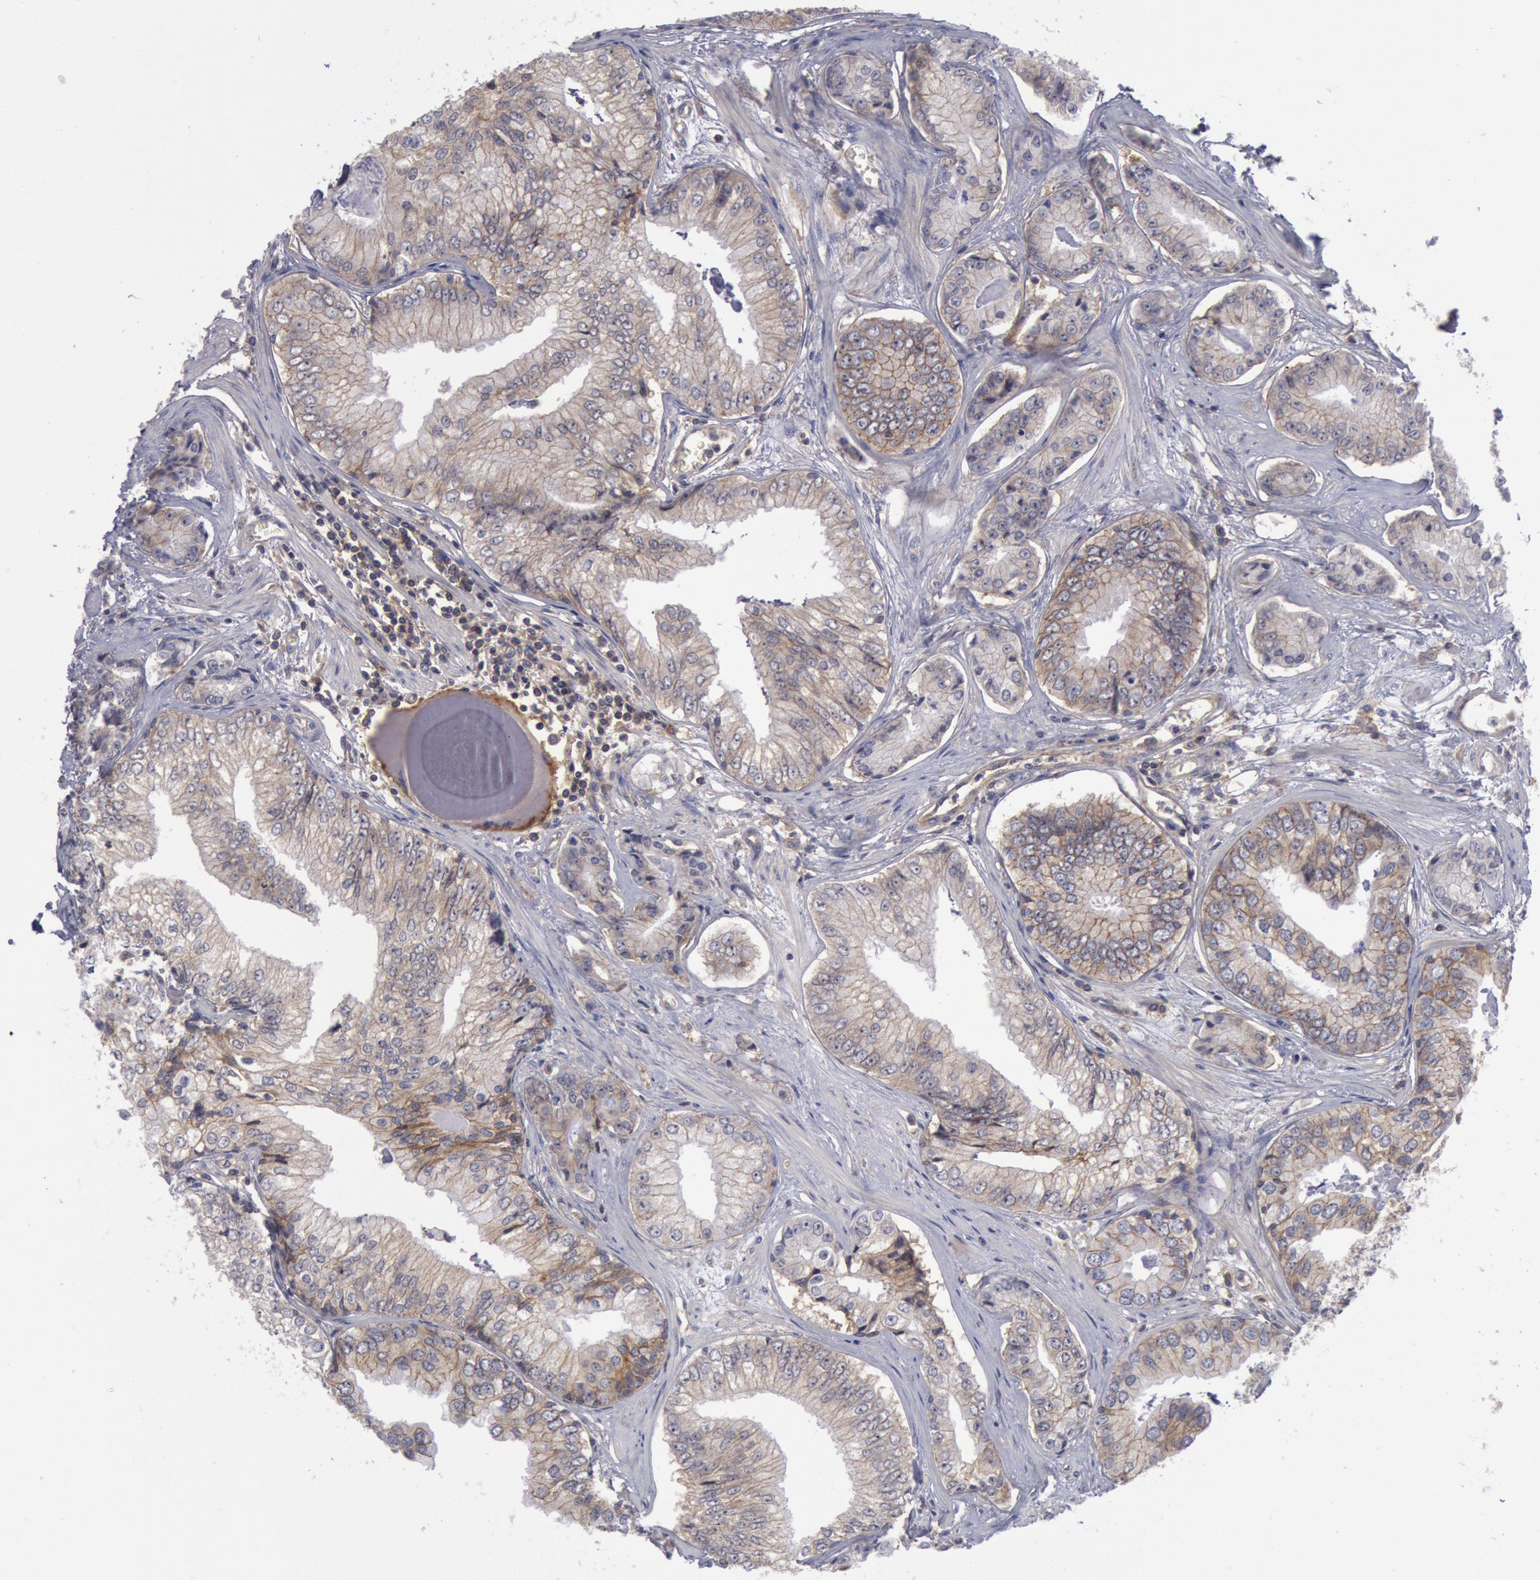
{"staining": {"intensity": "weak", "quantity": ">75%", "location": "cytoplasmic/membranous"}, "tissue": "prostate cancer", "cell_type": "Tumor cells", "image_type": "cancer", "snomed": [{"axis": "morphology", "description": "Adenocarcinoma, High grade"}, {"axis": "topography", "description": "Prostate"}], "caption": "Immunohistochemical staining of prostate cancer (adenocarcinoma (high-grade)) displays weak cytoplasmic/membranous protein positivity in about >75% of tumor cells. (Brightfield microscopy of DAB IHC at high magnification).", "gene": "STX4", "patient": {"sex": "male", "age": 56}}